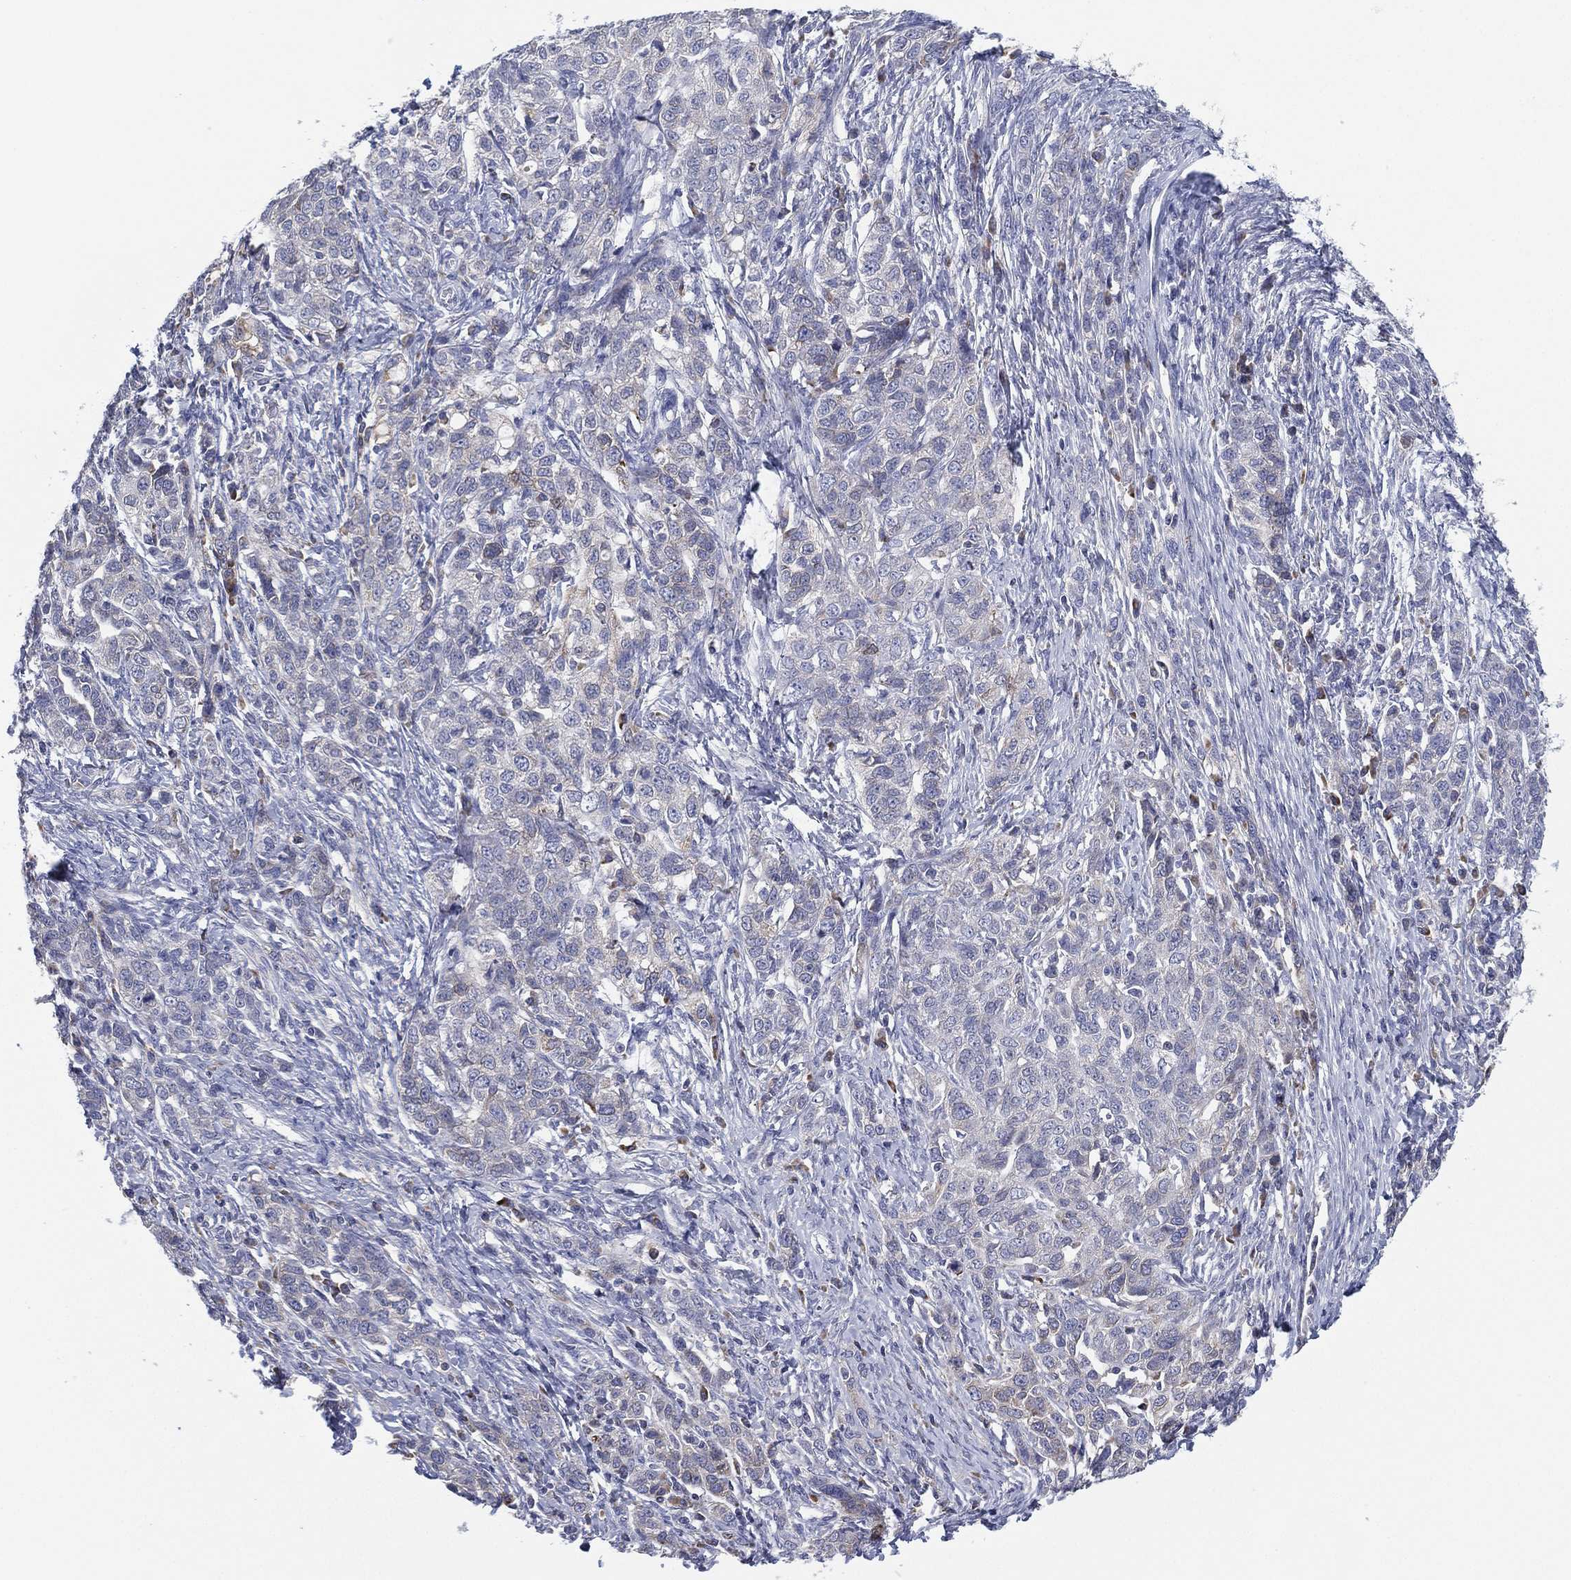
{"staining": {"intensity": "negative", "quantity": "none", "location": "none"}, "tissue": "ovarian cancer", "cell_type": "Tumor cells", "image_type": "cancer", "snomed": [{"axis": "morphology", "description": "Cystadenocarcinoma, serous, NOS"}, {"axis": "topography", "description": "Ovary"}], "caption": "Immunohistochemical staining of human ovarian cancer shows no significant staining in tumor cells.", "gene": "TMEM40", "patient": {"sex": "female", "age": 71}}